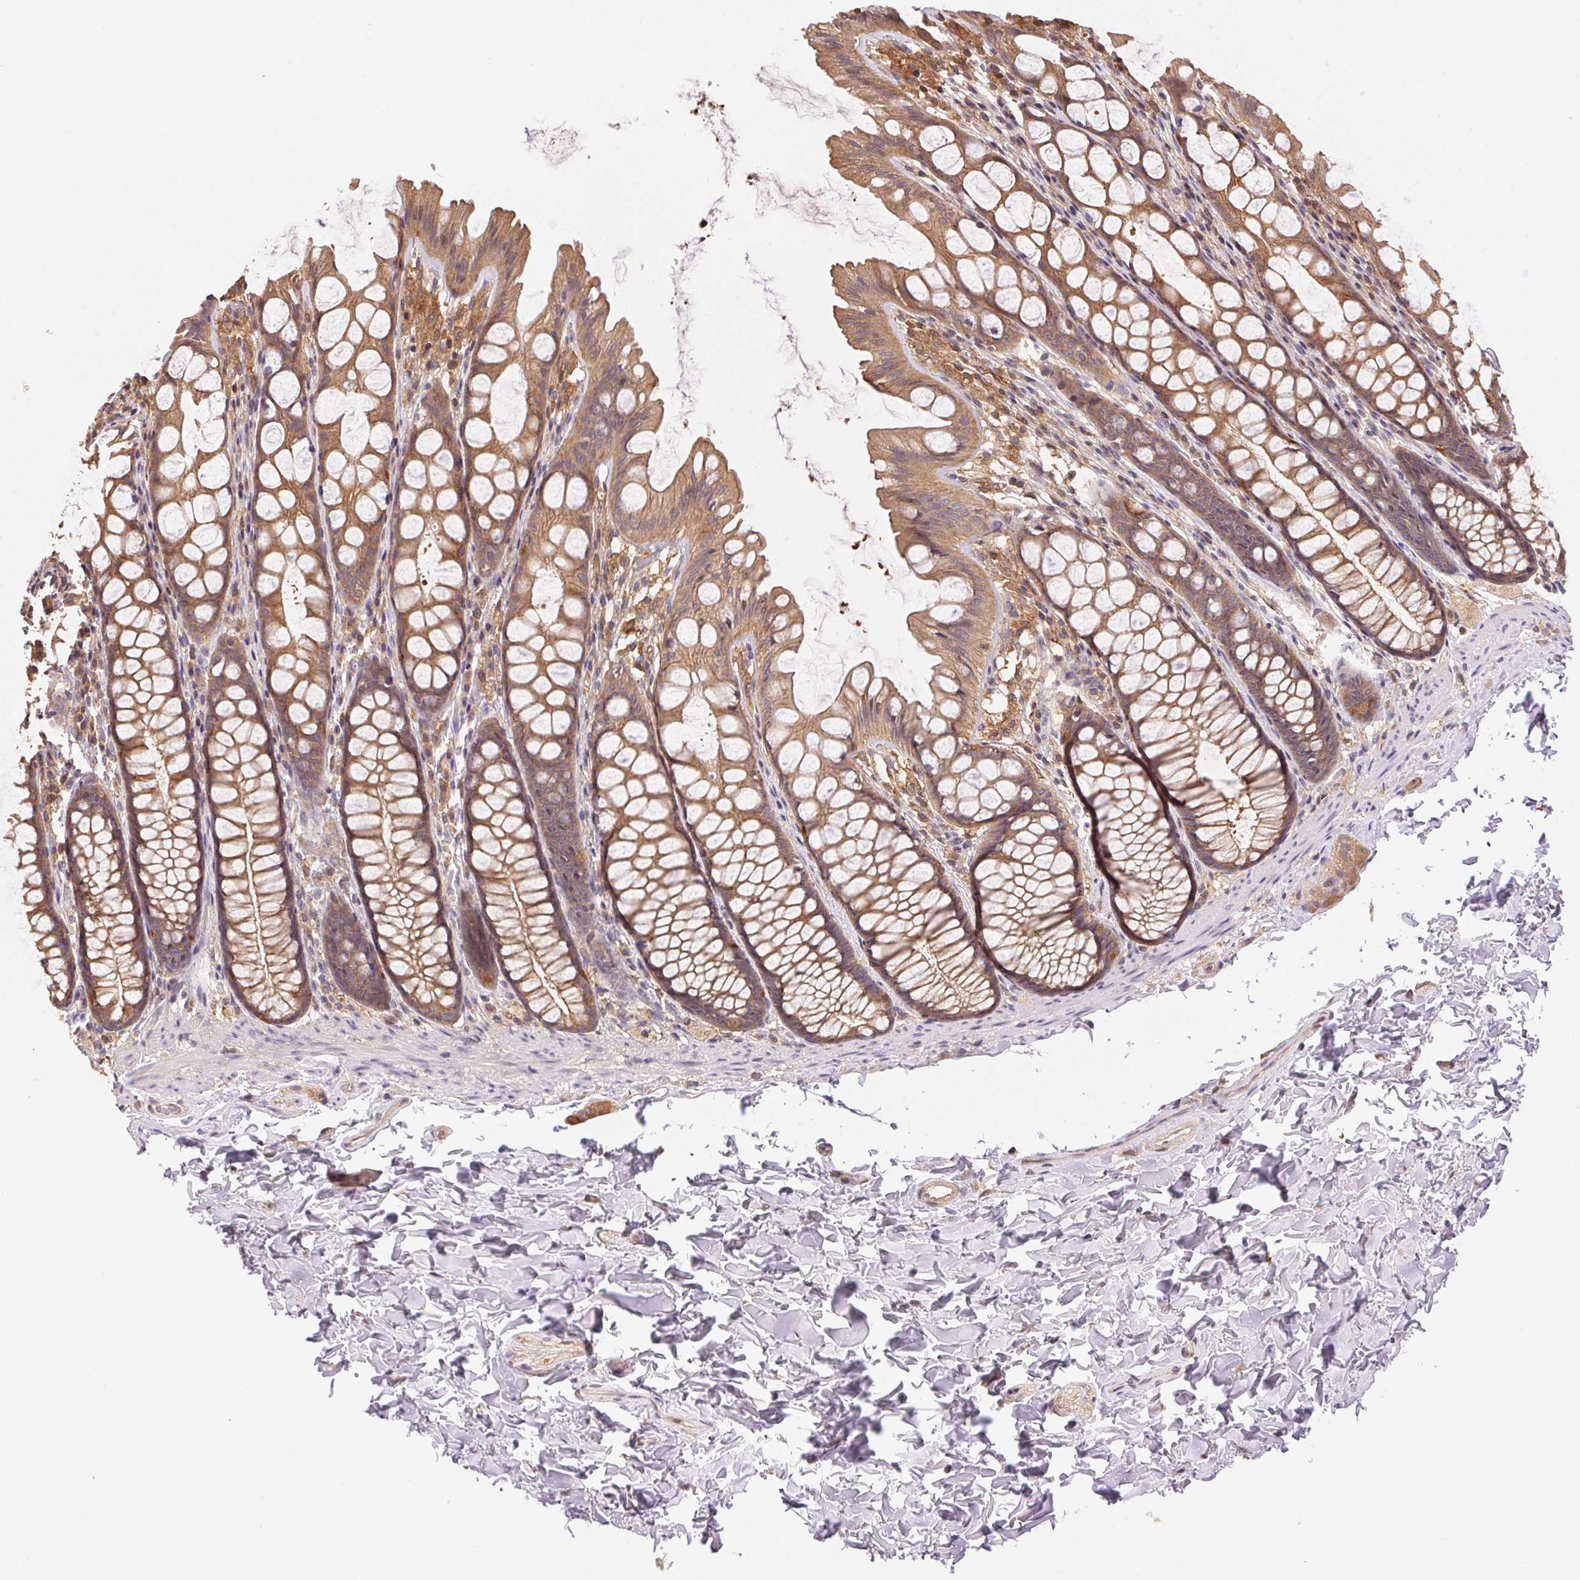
{"staining": {"intensity": "weak", "quantity": ">75%", "location": "cytoplasmic/membranous"}, "tissue": "colon", "cell_type": "Endothelial cells", "image_type": "normal", "snomed": [{"axis": "morphology", "description": "Normal tissue, NOS"}, {"axis": "topography", "description": "Colon"}], "caption": "This micrograph exhibits normal colon stained with immunohistochemistry (IHC) to label a protein in brown. The cytoplasmic/membranous of endothelial cells show weak positivity for the protein. Nuclei are counter-stained blue.", "gene": "GDI1", "patient": {"sex": "male", "age": 47}}